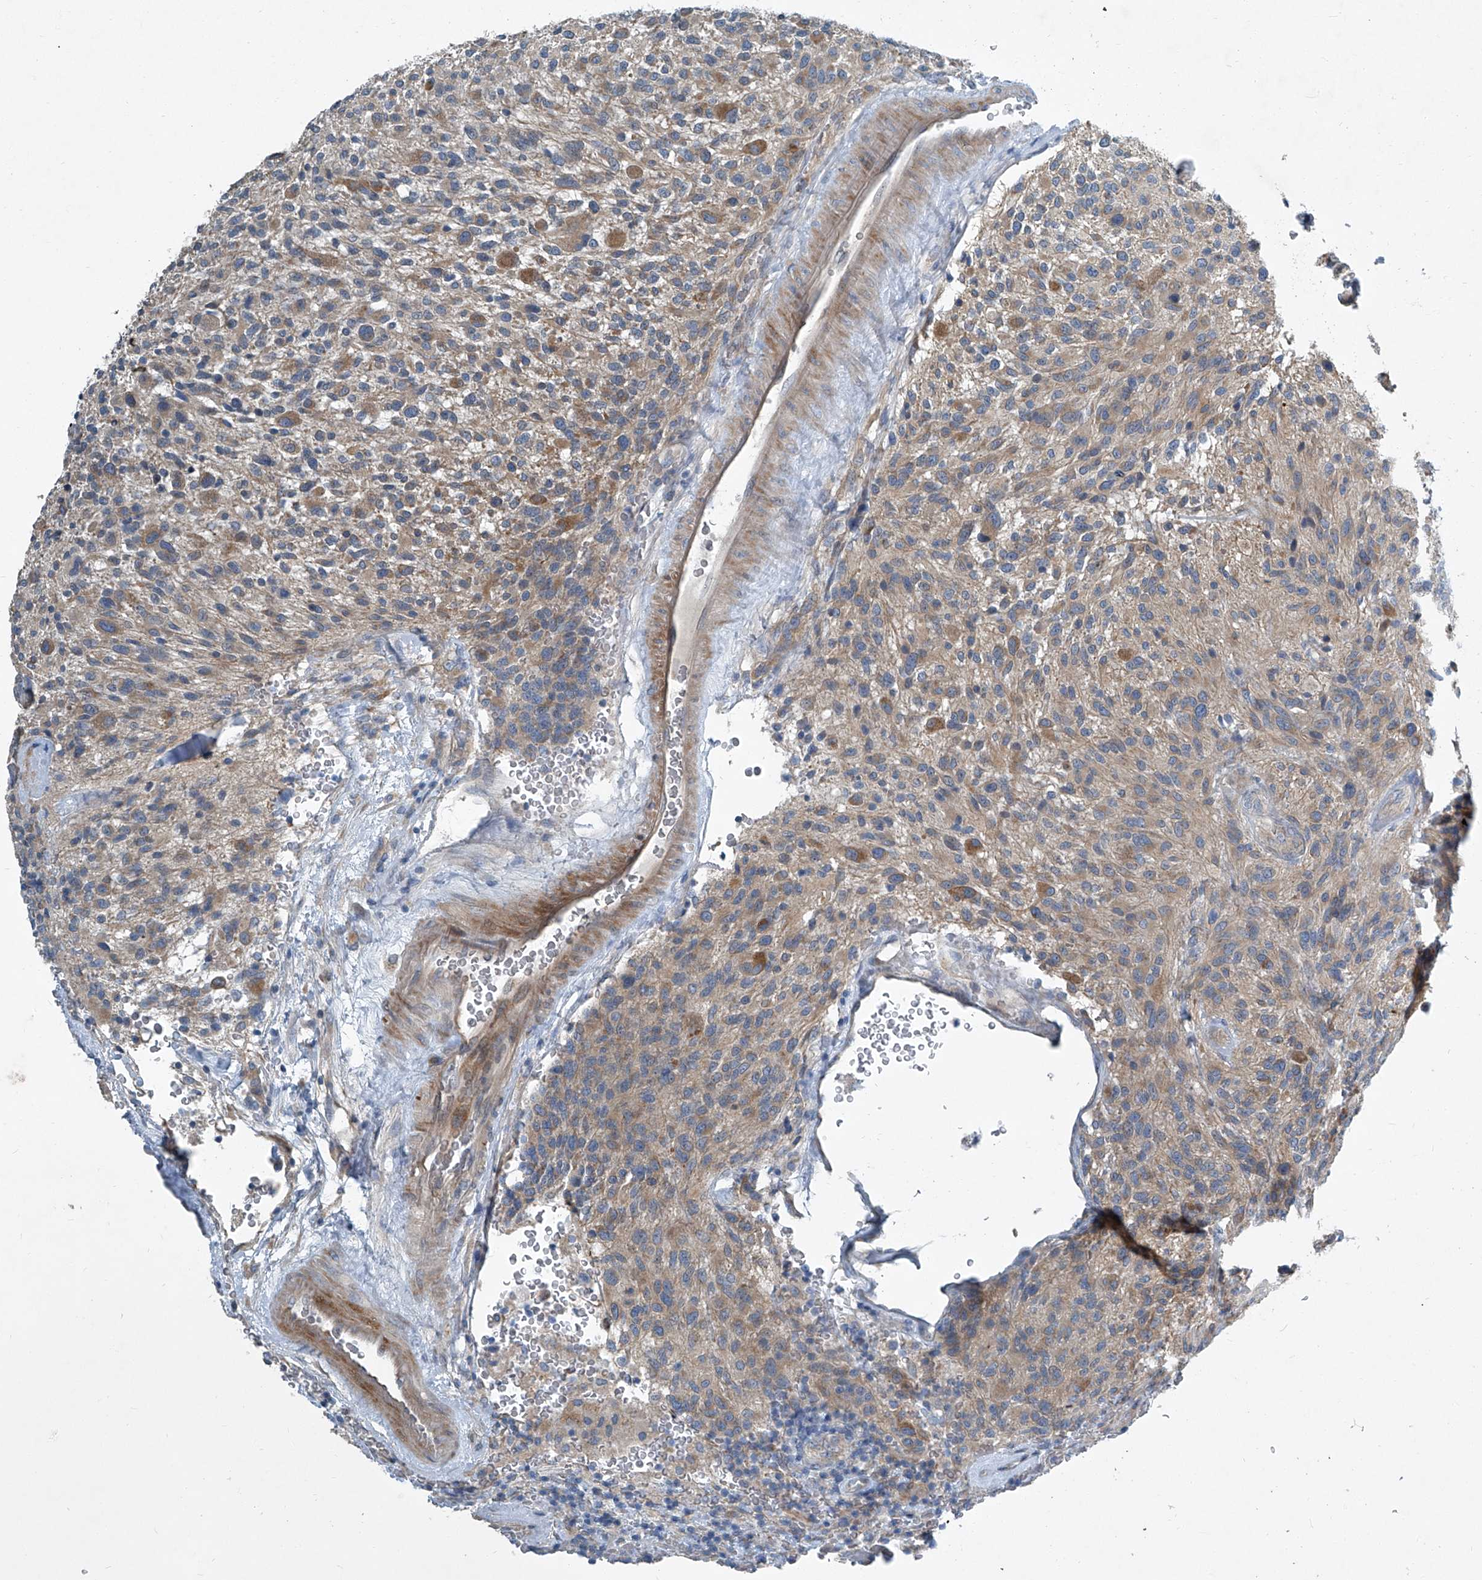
{"staining": {"intensity": "moderate", "quantity": "25%-75%", "location": "cytoplasmic/membranous"}, "tissue": "glioma", "cell_type": "Tumor cells", "image_type": "cancer", "snomed": [{"axis": "morphology", "description": "Glioma, malignant, High grade"}, {"axis": "topography", "description": "Brain"}], "caption": "Immunohistochemistry (IHC) micrograph of neoplastic tissue: glioma stained using immunohistochemistry exhibits medium levels of moderate protein expression localized specifically in the cytoplasmic/membranous of tumor cells, appearing as a cytoplasmic/membranous brown color.", "gene": "SLC26A11", "patient": {"sex": "male", "age": 47}}